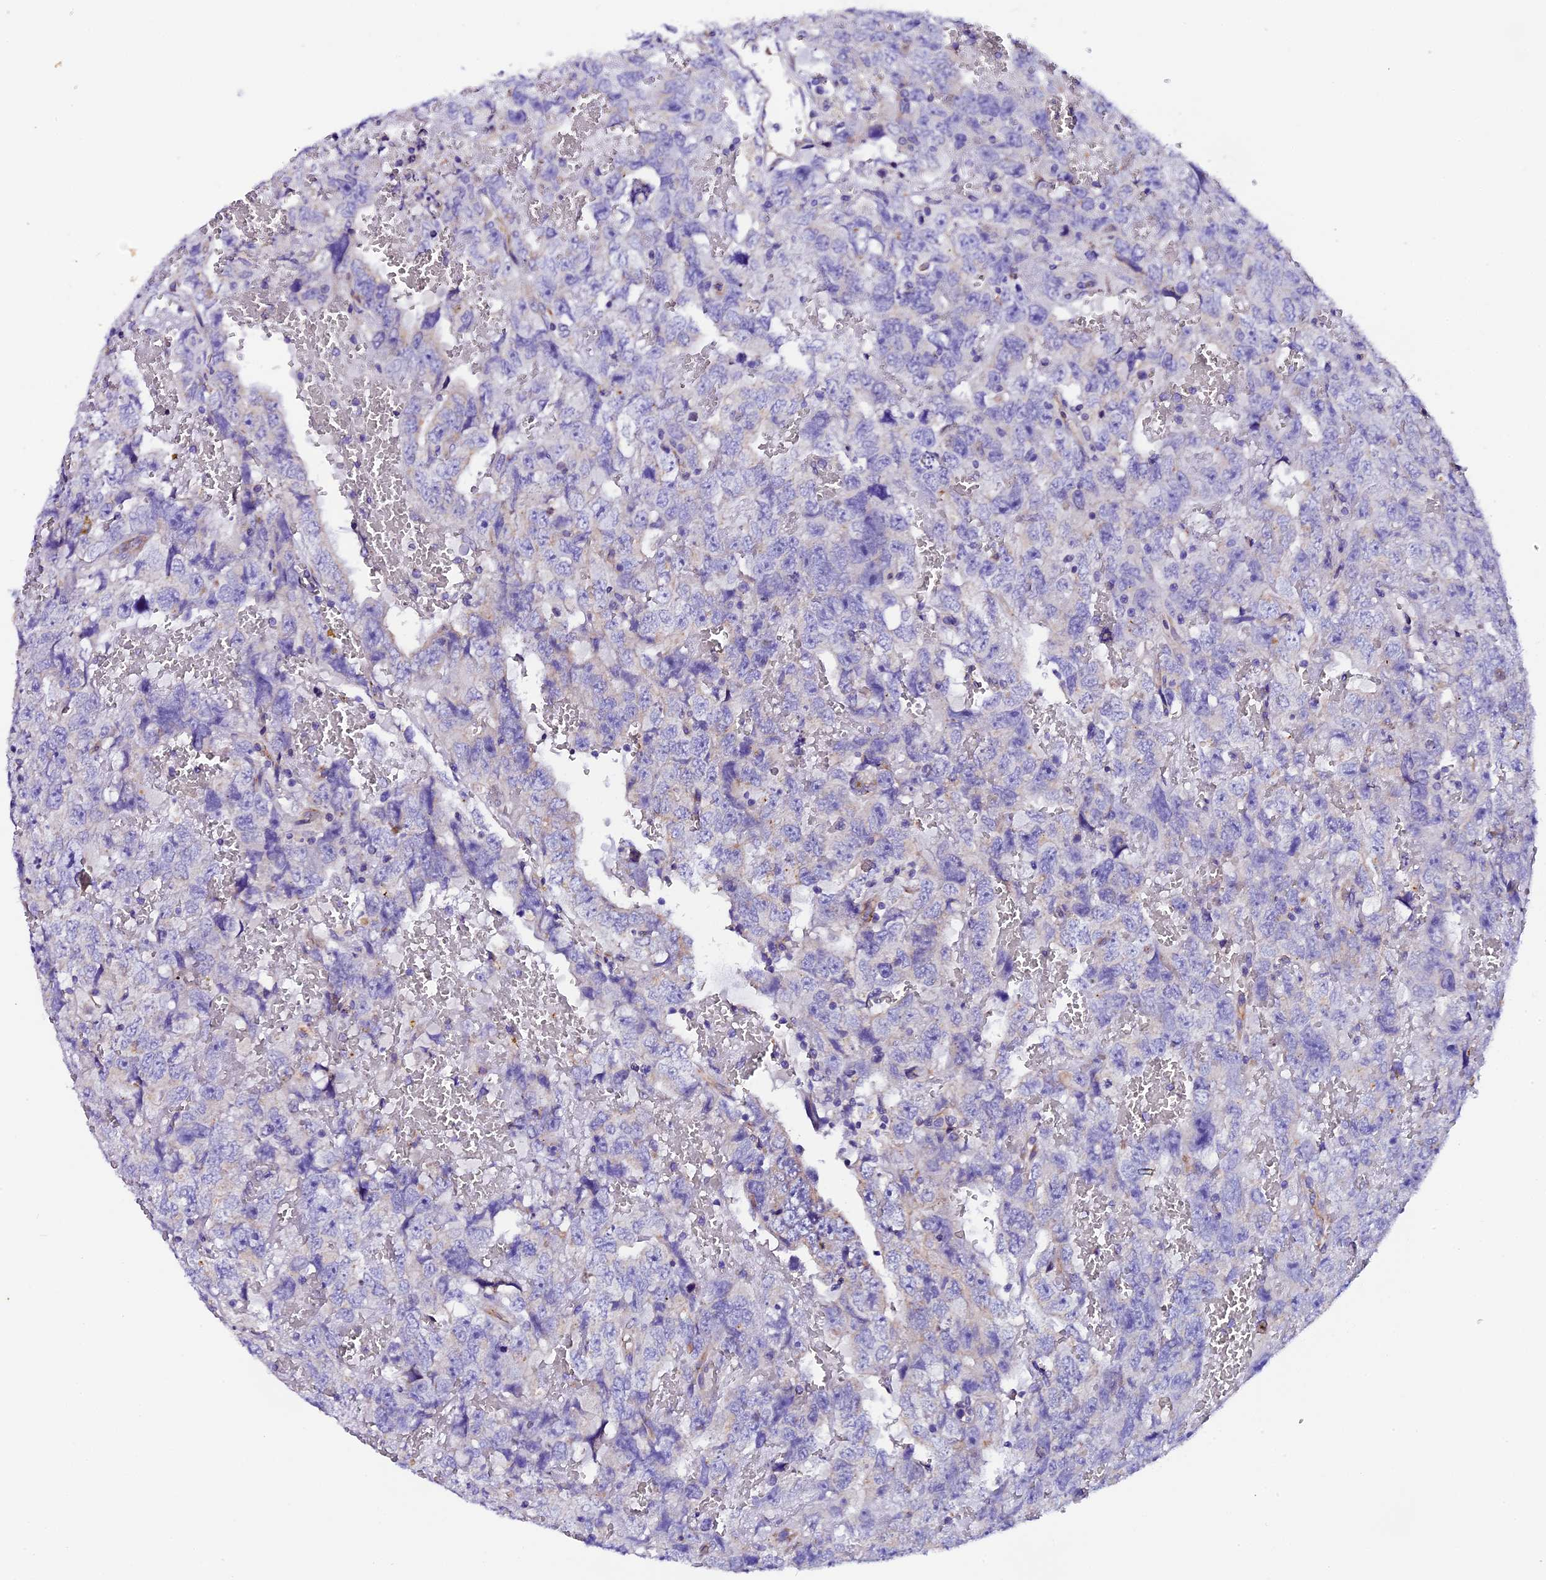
{"staining": {"intensity": "negative", "quantity": "none", "location": "none"}, "tissue": "testis cancer", "cell_type": "Tumor cells", "image_type": "cancer", "snomed": [{"axis": "morphology", "description": "Carcinoma, Embryonal, NOS"}, {"axis": "topography", "description": "Testis"}], "caption": "DAB (3,3'-diaminobenzidine) immunohistochemical staining of human testis cancer demonstrates no significant staining in tumor cells.", "gene": "COMTD1", "patient": {"sex": "male", "age": 45}}